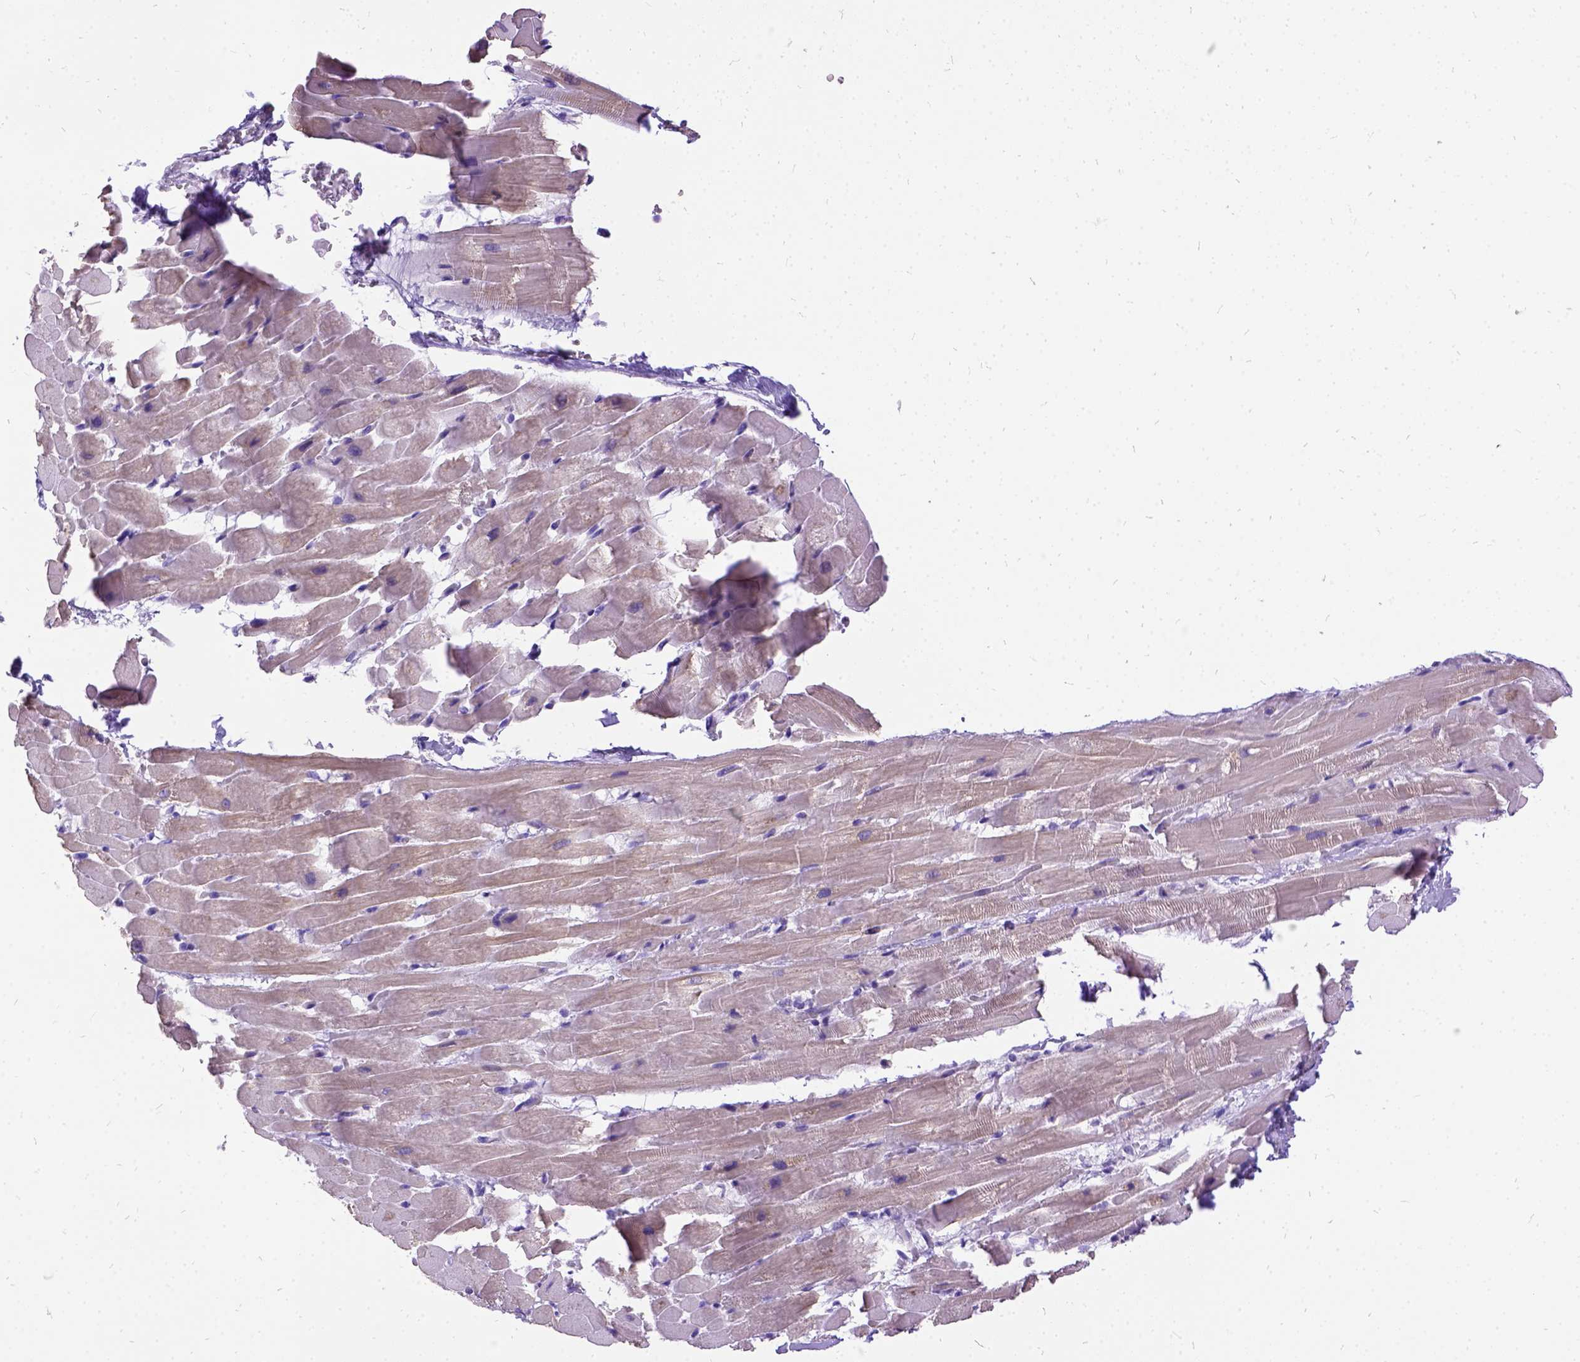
{"staining": {"intensity": "negative", "quantity": "none", "location": "none"}, "tissue": "heart muscle", "cell_type": "Cardiomyocytes", "image_type": "normal", "snomed": [{"axis": "morphology", "description": "Normal tissue, NOS"}, {"axis": "topography", "description": "Heart"}], "caption": "Heart muscle was stained to show a protein in brown. There is no significant expression in cardiomyocytes. (DAB IHC visualized using brightfield microscopy, high magnification).", "gene": "ENSG00000254979", "patient": {"sex": "male", "age": 37}}